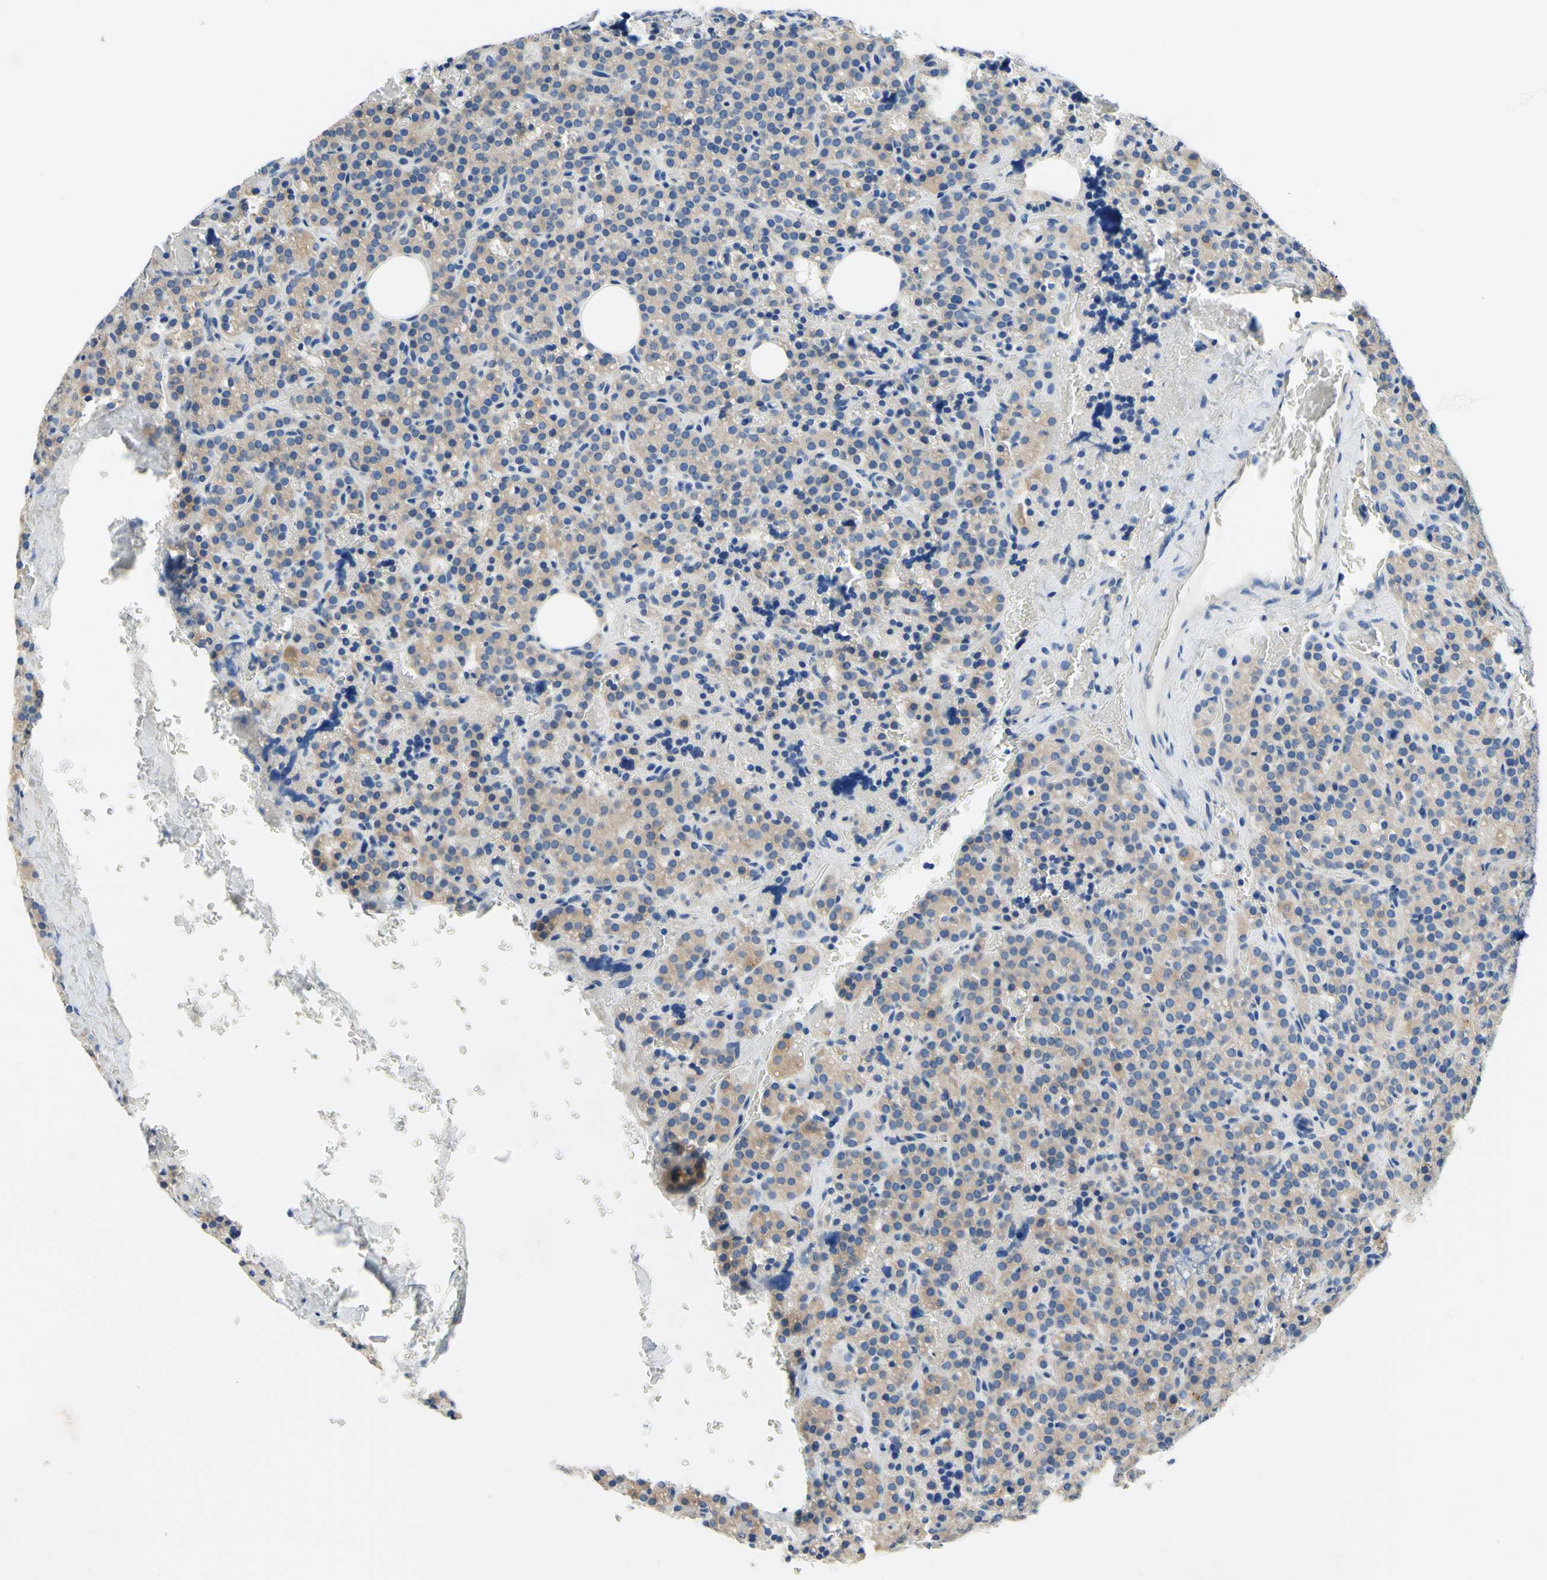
{"staining": {"intensity": "weak", "quantity": ">75%", "location": "cytoplasmic/membranous"}, "tissue": "parathyroid gland", "cell_type": "Glandular cells", "image_type": "normal", "snomed": [{"axis": "morphology", "description": "Normal tissue, NOS"}, {"axis": "topography", "description": "Parathyroid gland"}], "caption": "Benign parathyroid gland shows weak cytoplasmic/membranous staining in about >75% of glandular cells.", "gene": "F3", "patient": {"sex": "female", "age": 47}}